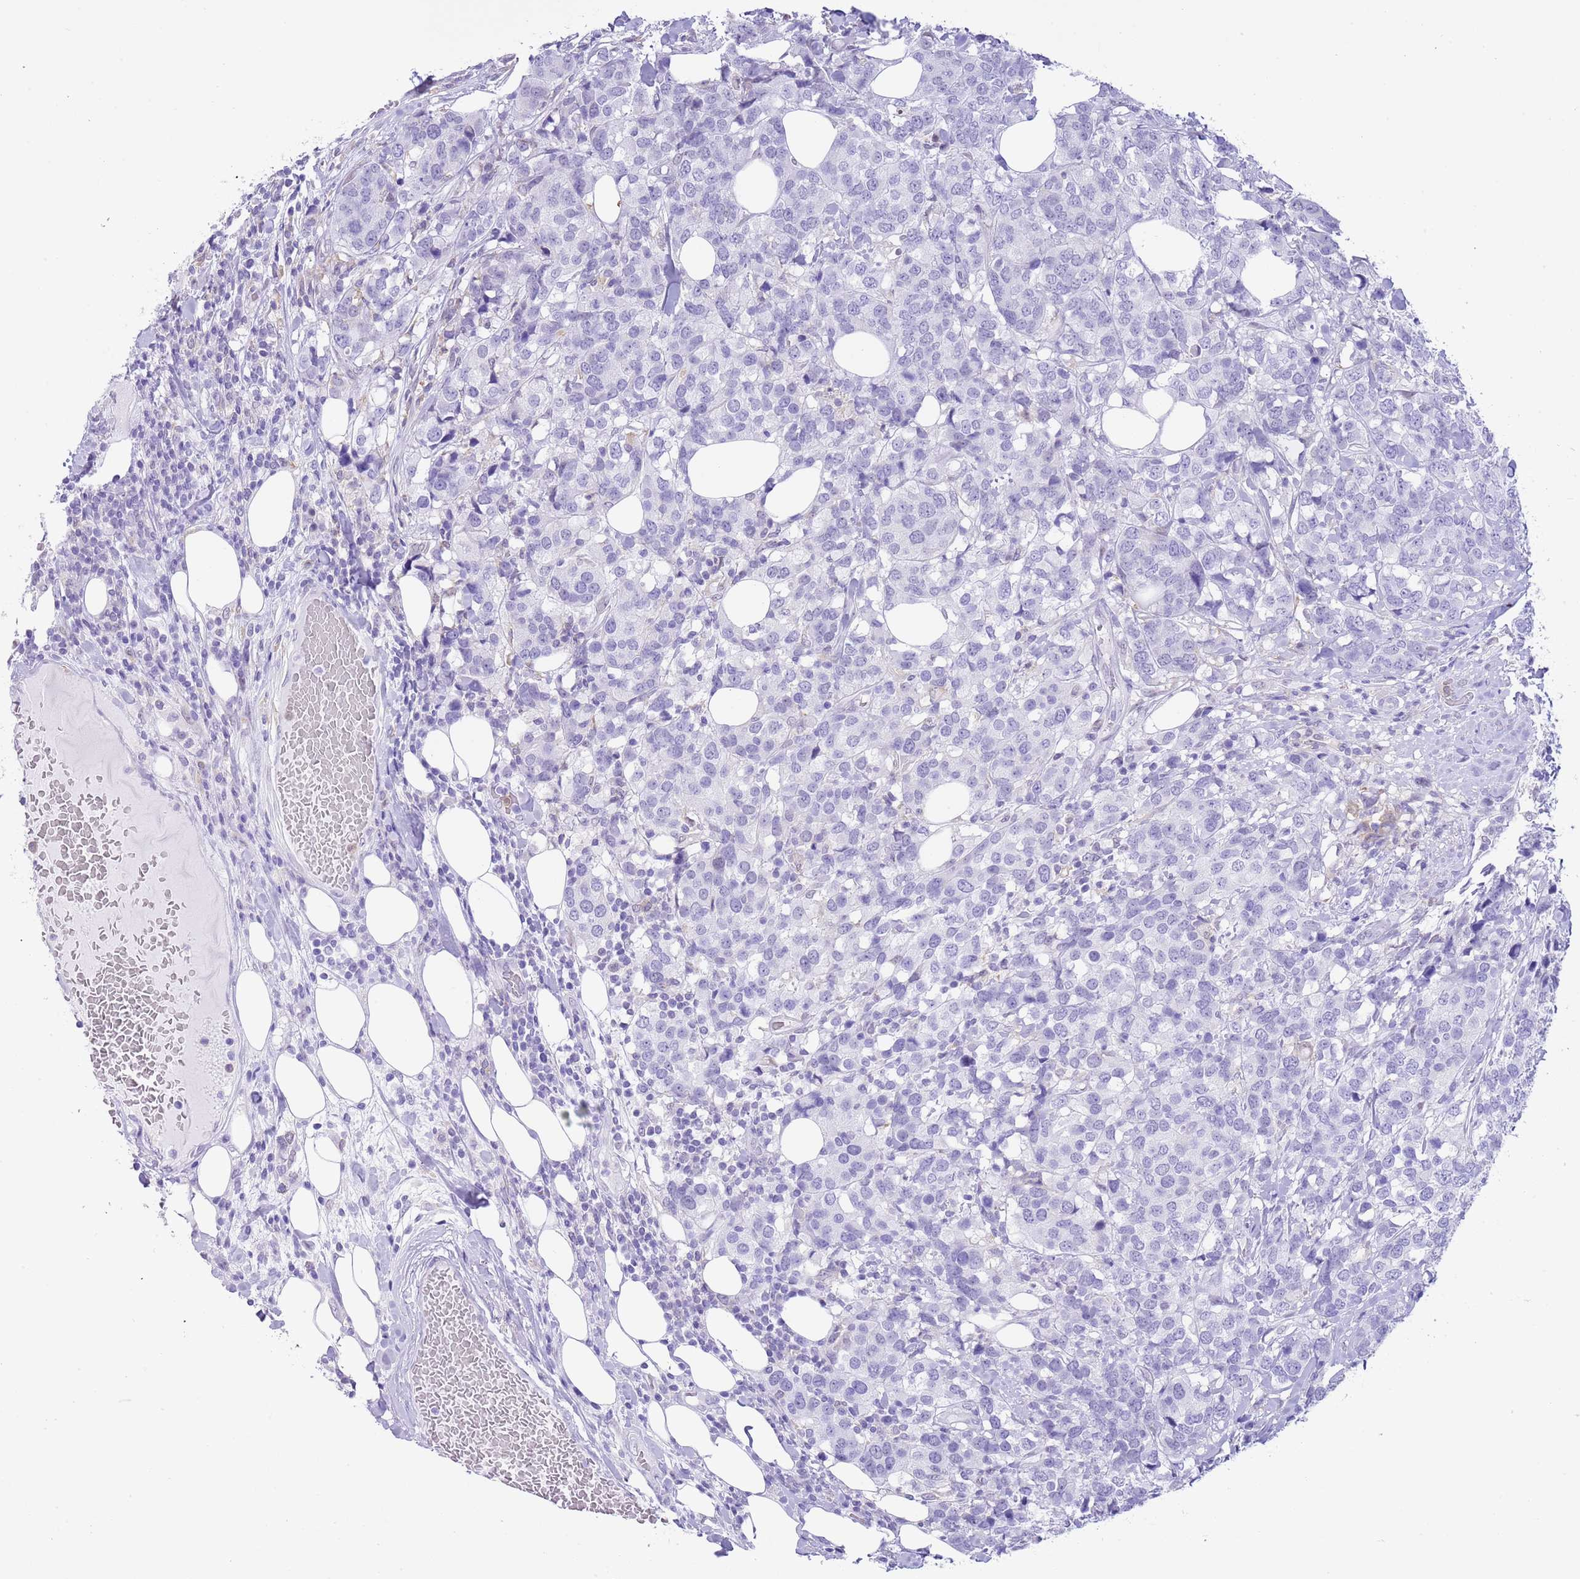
{"staining": {"intensity": "negative", "quantity": "none", "location": "none"}, "tissue": "breast cancer", "cell_type": "Tumor cells", "image_type": "cancer", "snomed": [{"axis": "morphology", "description": "Lobular carcinoma"}, {"axis": "topography", "description": "Breast"}], "caption": "An IHC image of breast cancer (lobular carcinoma) is shown. There is no staining in tumor cells of breast cancer (lobular carcinoma).", "gene": "PPP1R17", "patient": {"sex": "female", "age": 59}}